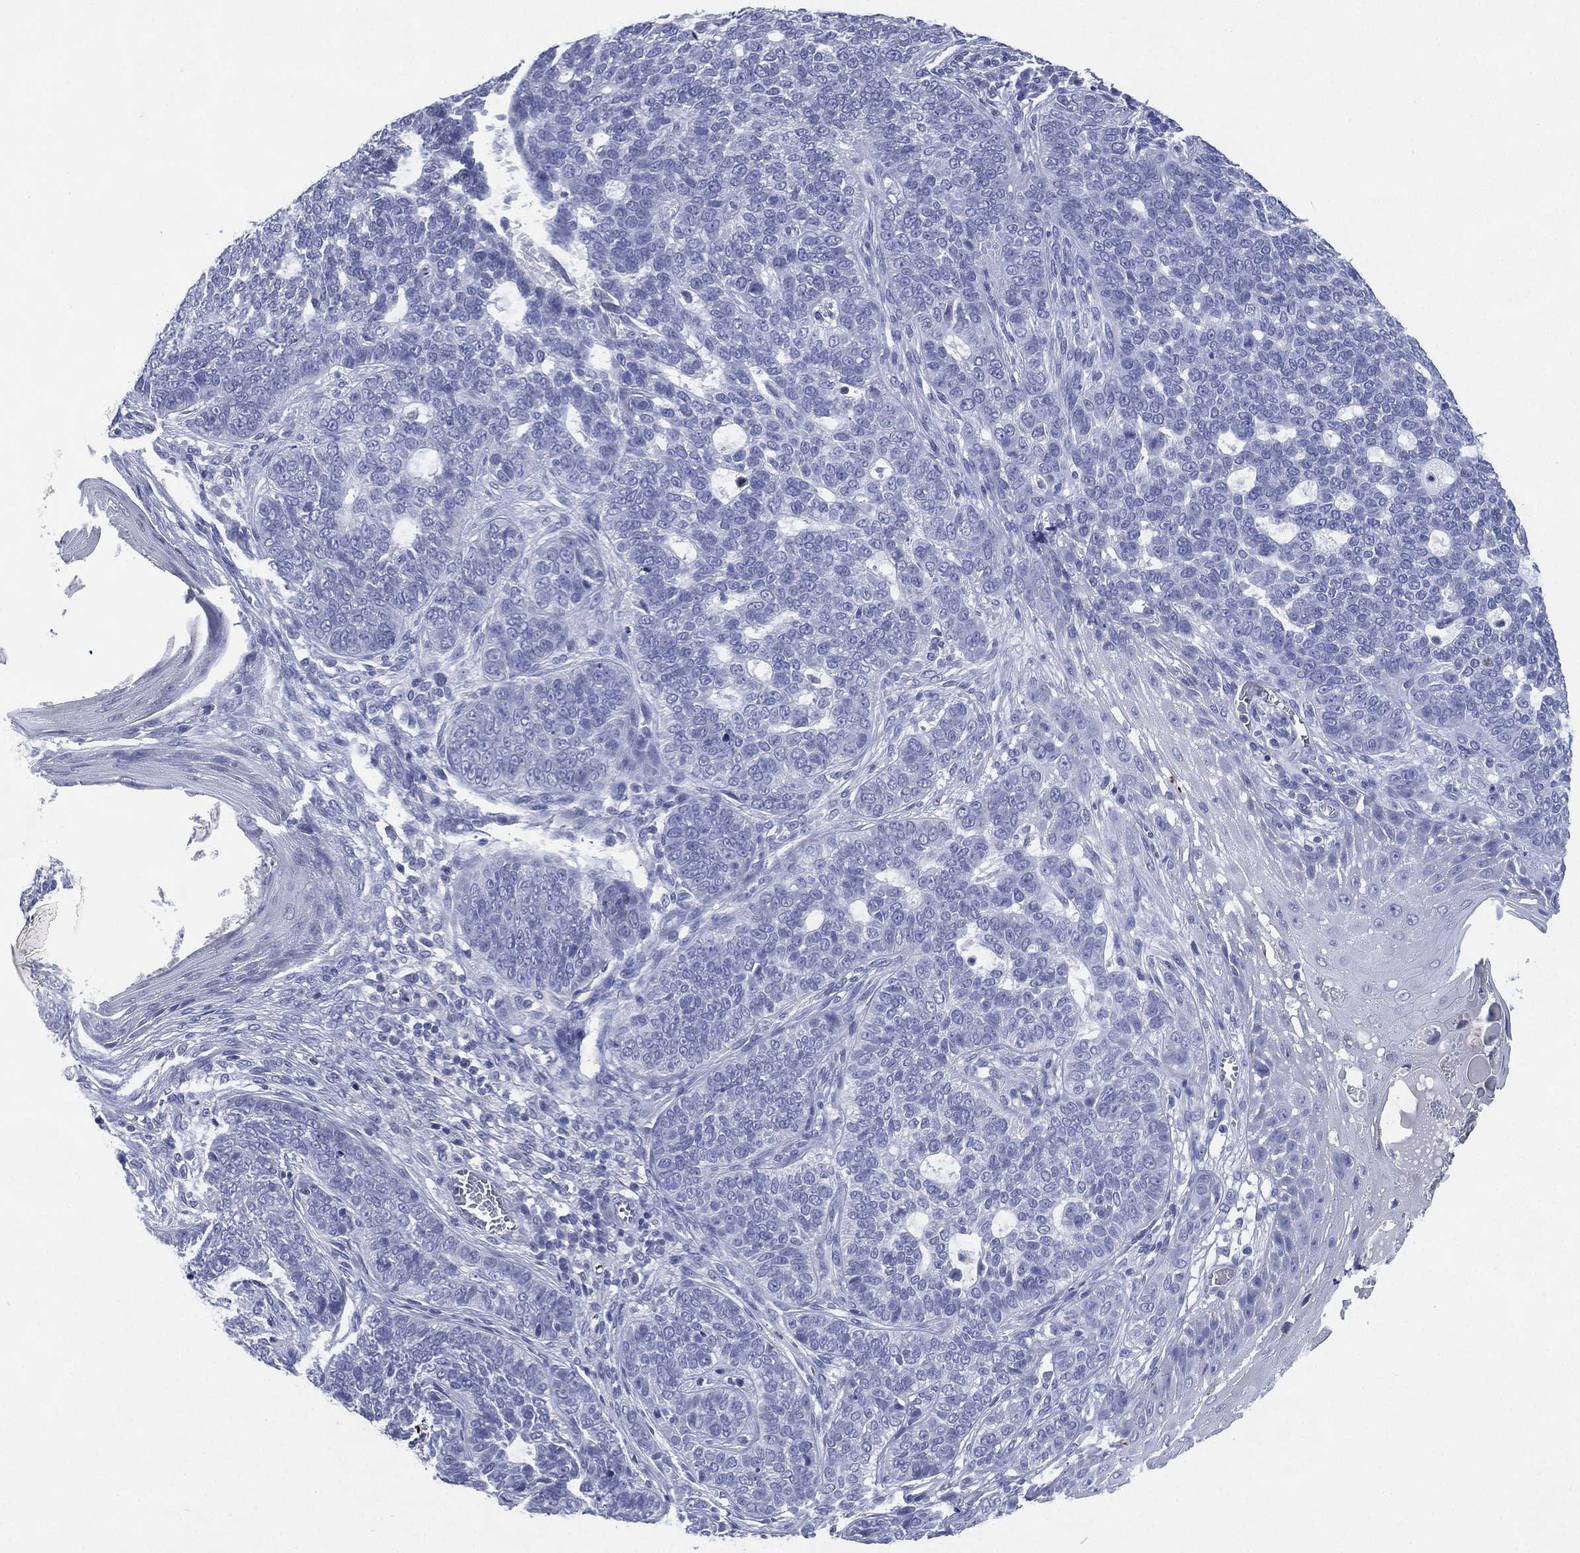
{"staining": {"intensity": "negative", "quantity": "none", "location": "none"}, "tissue": "skin cancer", "cell_type": "Tumor cells", "image_type": "cancer", "snomed": [{"axis": "morphology", "description": "Basal cell carcinoma"}, {"axis": "topography", "description": "Skin"}], "caption": "There is no significant positivity in tumor cells of basal cell carcinoma (skin). (Stains: DAB immunohistochemistry with hematoxylin counter stain, Microscopy: brightfield microscopy at high magnification).", "gene": "TMEM247", "patient": {"sex": "female", "age": 69}}